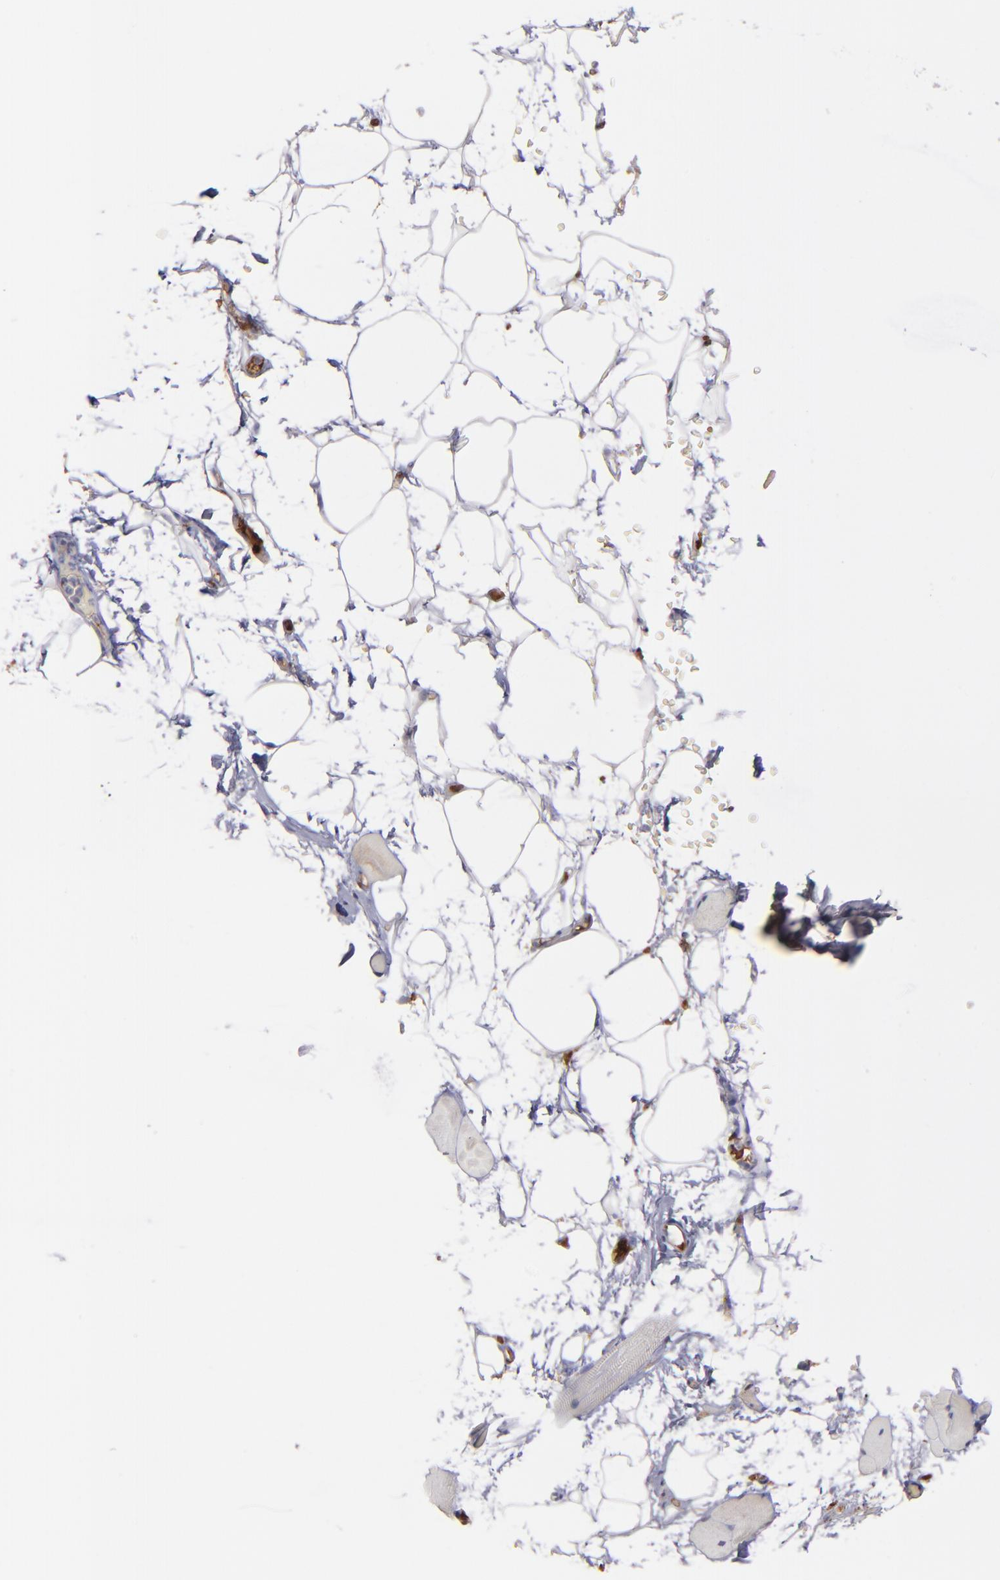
{"staining": {"intensity": "weak", "quantity": "<25%", "location": "cytoplasmic/membranous"}, "tissue": "skeletal muscle", "cell_type": "Myocytes", "image_type": "normal", "snomed": [{"axis": "morphology", "description": "Normal tissue, NOS"}, {"axis": "topography", "description": "Skeletal muscle"}, {"axis": "topography", "description": "Parathyroid gland"}], "caption": "This histopathology image is of benign skeletal muscle stained with IHC to label a protein in brown with the nuclei are counter-stained blue. There is no staining in myocytes. Nuclei are stained in blue.", "gene": "C1QA", "patient": {"sex": "female", "age": 37}}